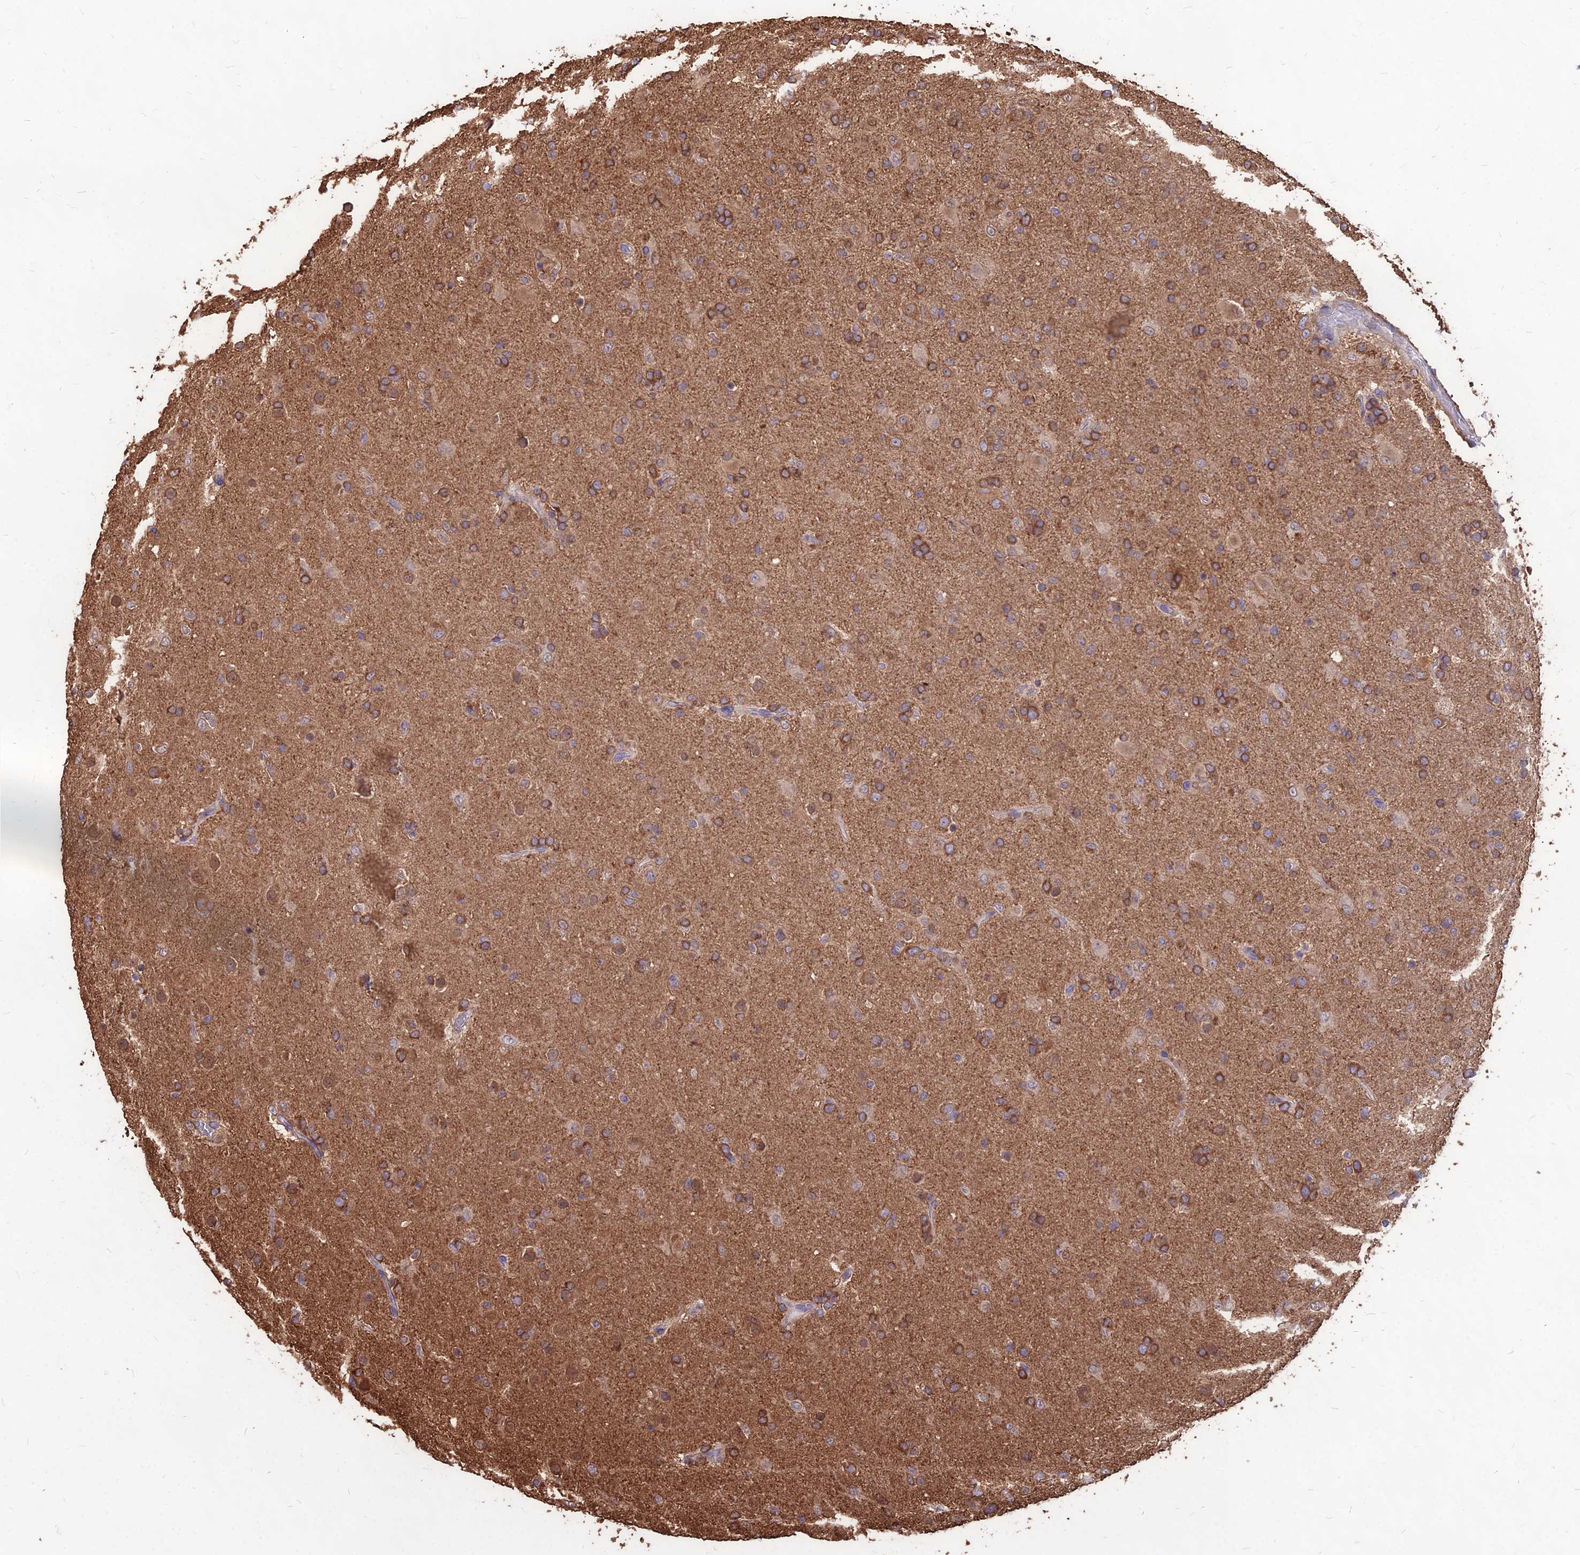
{"staining": {"intensity": "moderate", "quantity": ">75%", "location": "cytoplasmic/membranous"}, "tissue": "glioma", "cell_type": "Tumor cells", "image_type": "cancer", "snomed": [{"axis": "morphology", "description": "Glioma, malignant, Low grade"}, {"axis": "topography", "description": "Brain"}], "caption": "The photomicrograph demonstrates a brown stain indicating the presence of a protein in the cytoplasmic/membranous of tumor cells in low-grade glioma (malignant).", "gene": "LSM6", "patient": {"sex": "male", "age": 65}}